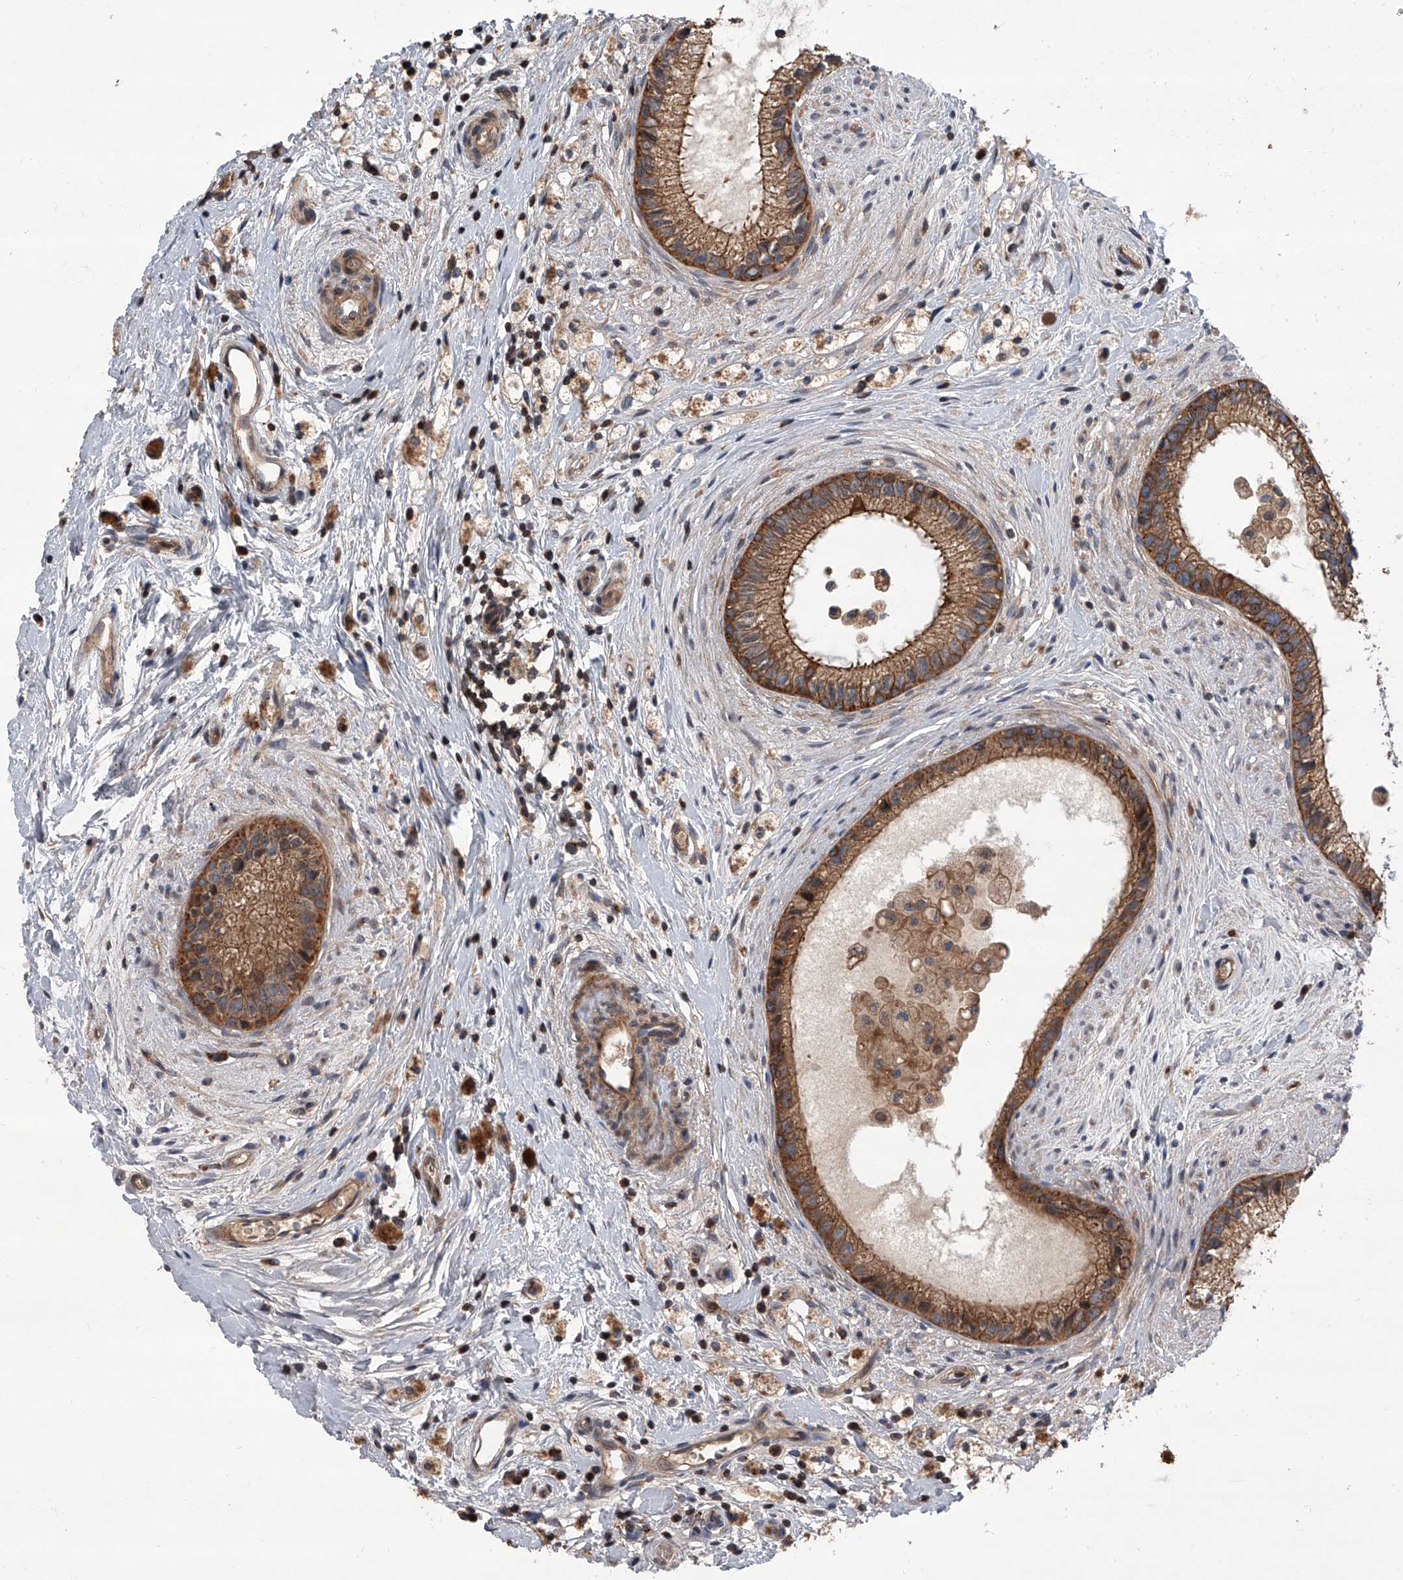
{"staining": {"intensity": "moderate", "quantity": ">75%", "location": "cytoplasmic/membranous"}, "tissue": "epididymis", "cell_type": "Glandular cells", "image_type": "normal", "snomed": [{"axis": "morphology", "description": "Normal tissue, NOS"}, {"axis": "topography", "description": "Epididymis"}], "caption": "Moderate cytoplasmic/membranous staining for a protein is seen in about >75% of glandular cells of normal epididymis using immunohistochemistry.", "gene": "USP47", "patient": {"sex": "male", "age": 80}}